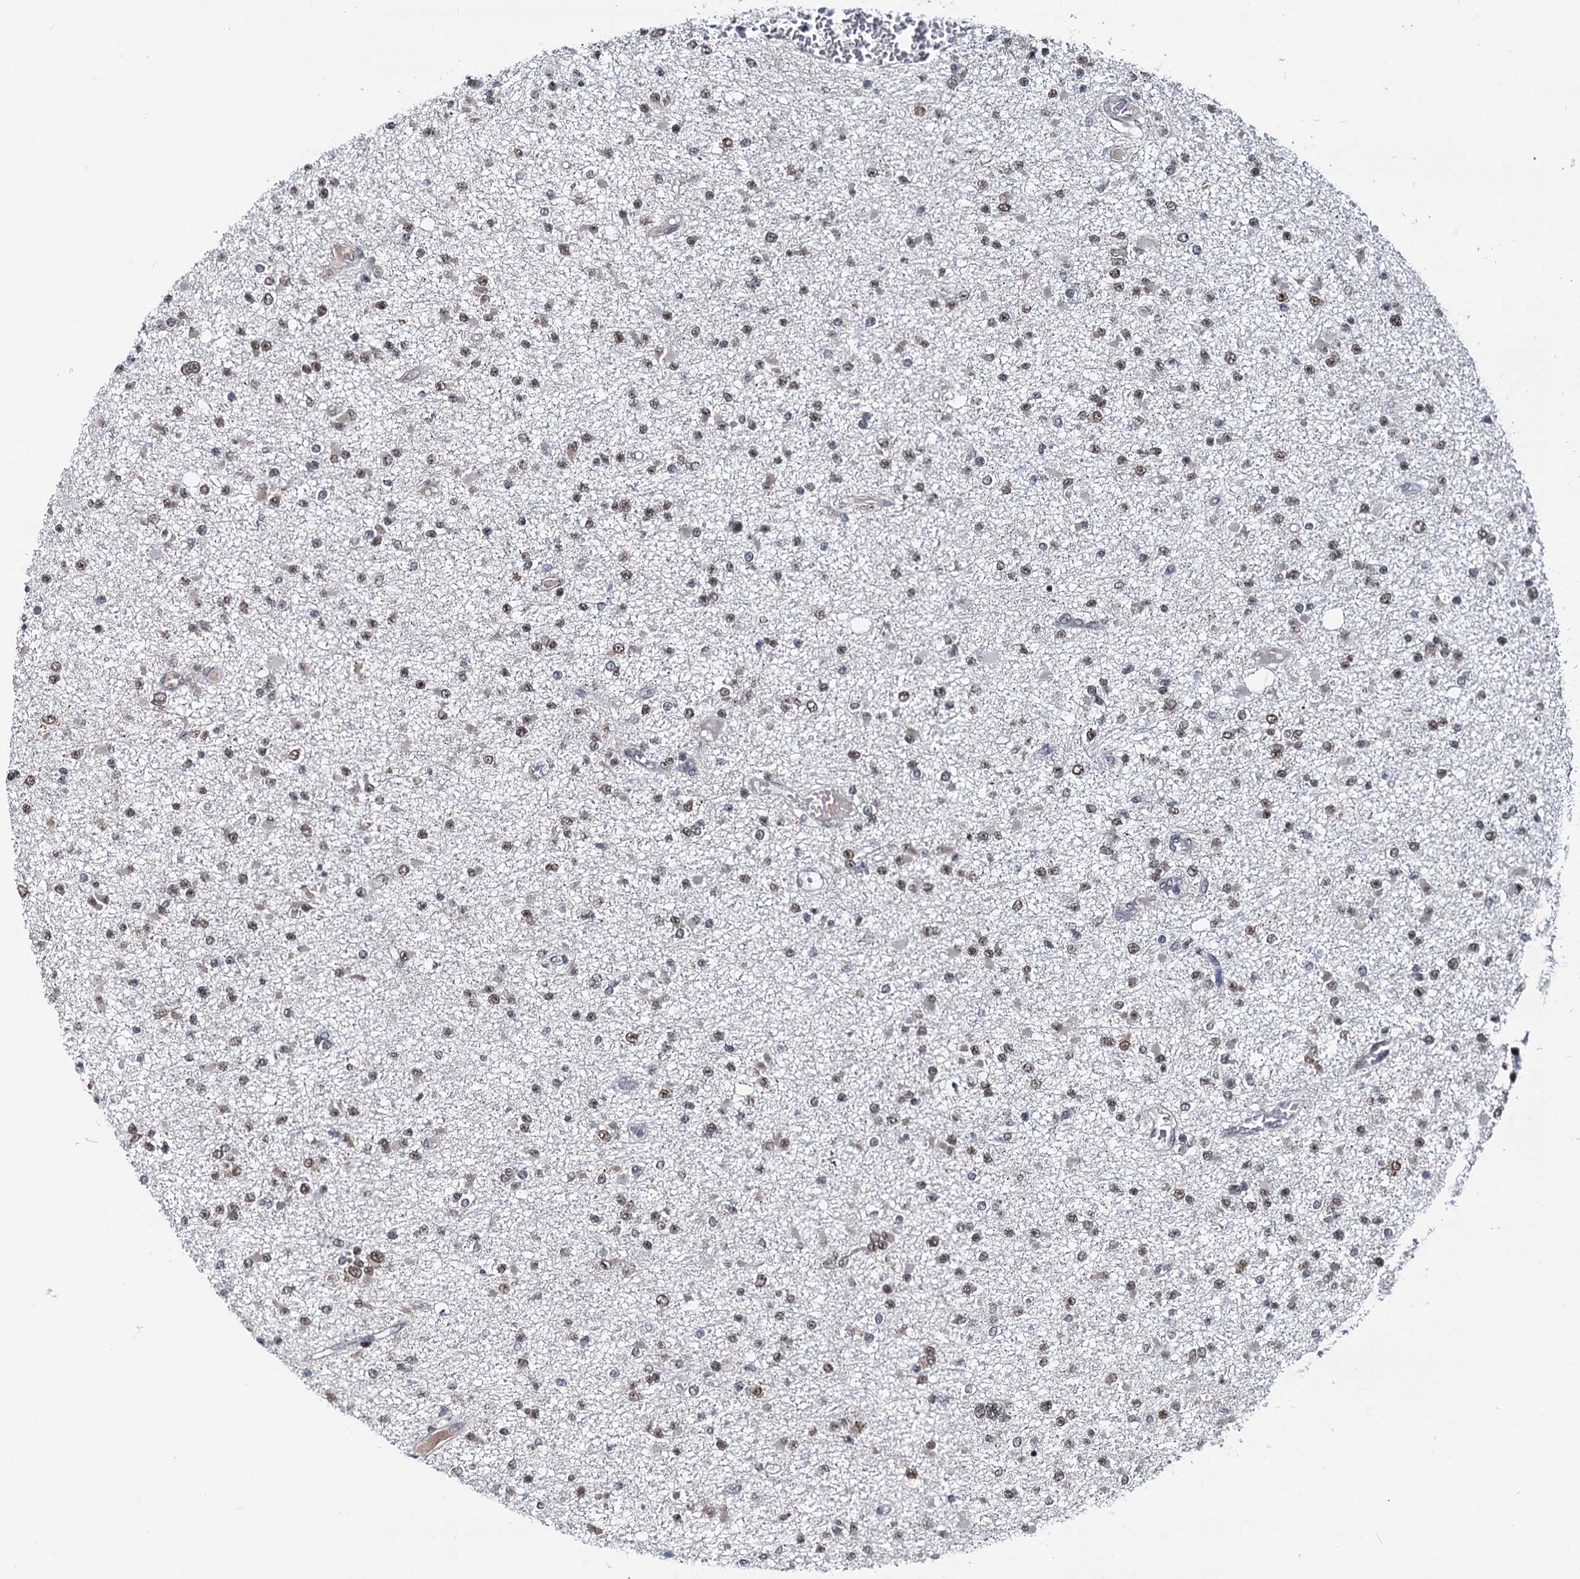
{"staining": {"intensity": "weak", "quantity": "25%-75%", "location": "nuclear"}, "tissue": "glioma", "cell_type": "Tumor cells", "image_type": "cancer", "snomed": [{"axis": "morphology", "description": "Glioma, malignant, Low grade"}, {"axis": "topography", "description": "Brain"}], "caption": "This histopathology image shows low-grade glioma (malignant) stained with immunohistochemistry to label a protein in brown. The nuclear of tumor cells show weak positivity for the protein. Nuclei are counter-stained blue.", "gene": "RUFY2", "patient": {"sex": "female", "age": 22}}